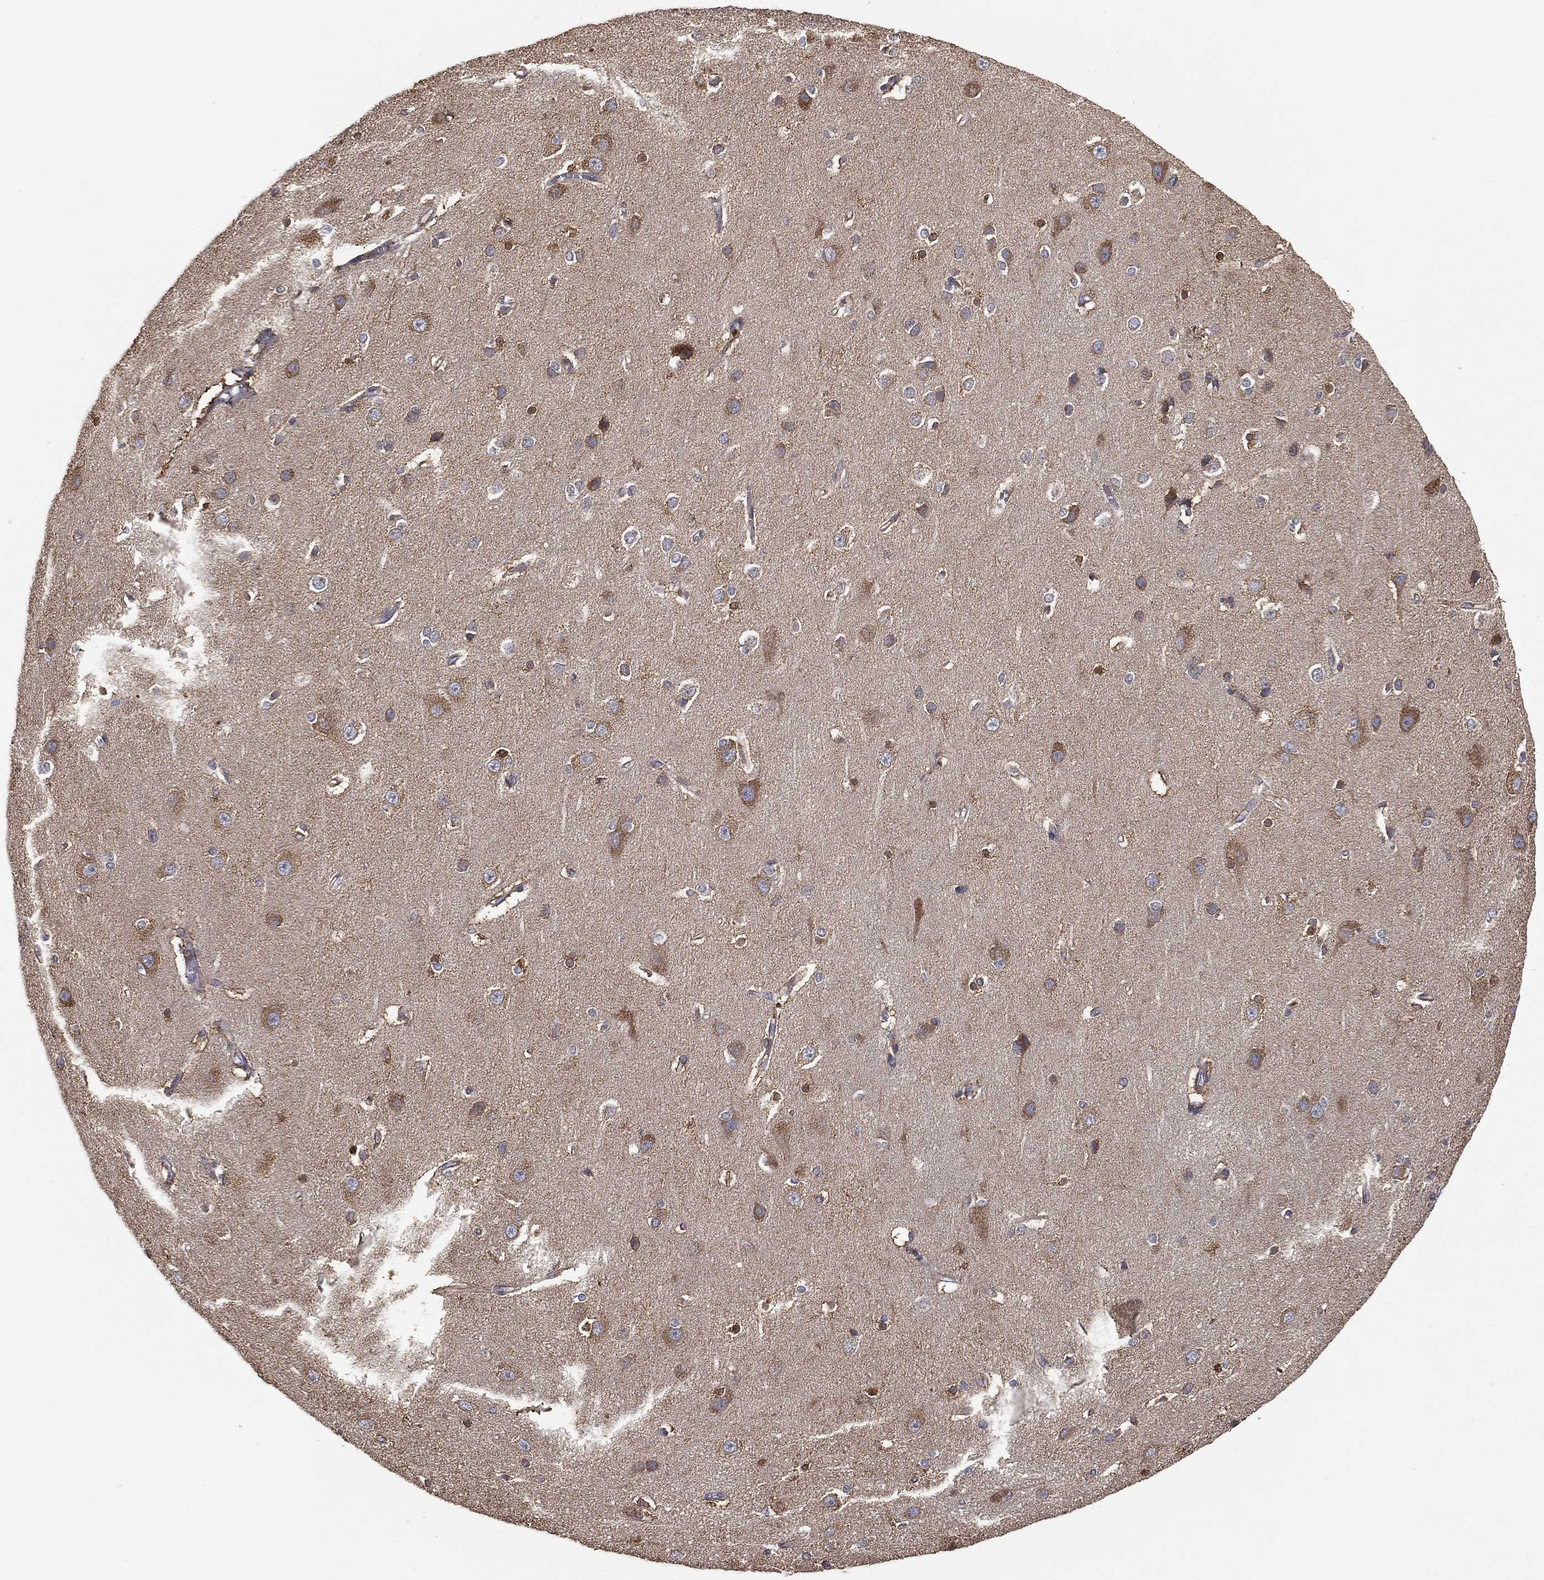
{"staining": {"intensity": "negative", "quantity": "none", "location": "none"}, "tissue": "cerebral cortex", "cell_type": "Endothelial cells", "image_type": "normal", "snomed": [{"axis": "morphology", "description": "Normal tissue, NOS"}, {"axis": "topography", "description": "Cerebral cortex"}], "caption": "DAB immunohistochemical staining of normal human cerebral cortex exhibits no significant expression in endothelial cells.", "gene": "MT", "patient": {"sex": "male", "age": 37}}